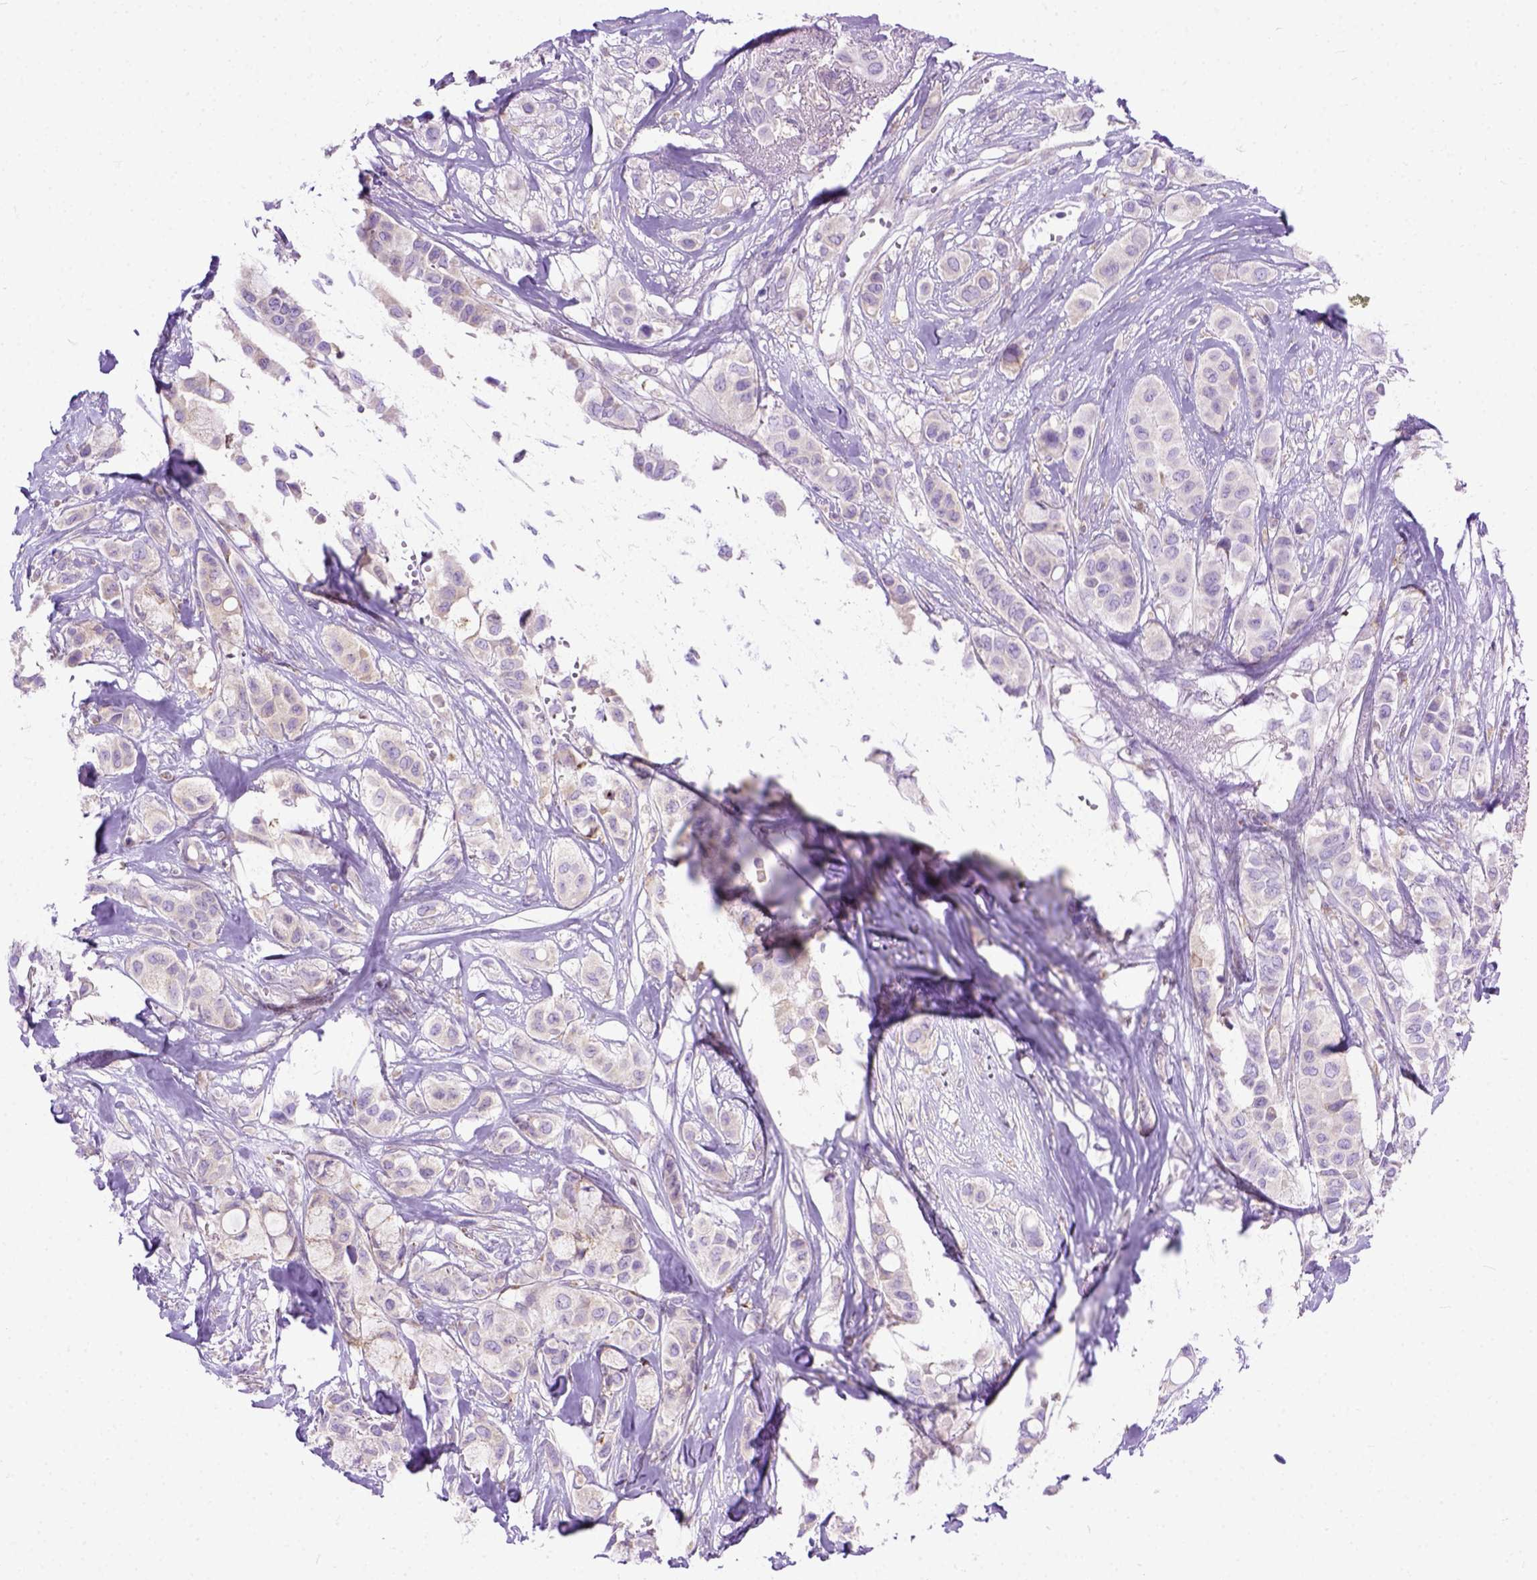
{"staining": {"intensity": "weak", "quantity": "<25%", "location": "cytoplasmic/membranous"}, "tissue": "breast cancer", "cell_type": "Tumor cells", "image_type": "cancer", "snomed": [{"axis": "morphology", "description": "Duct carcinoma"}, {"axis": "topography", "description": "Breast"}], "caption": "Immunohistochemistry (IHC) micrograph of breast invasive ductal carcinoma stained for a protein (brown), which exhibits no positivity in tumor cells. Brightfield microscopy of immunohistochemistry (IHC) stained with DAB (3,3'-diaminobenzidine) (brown) and hematoxylin (blue), captured at high magnification.", "gene": "PLK4", "patient": {"sex": "female", "age": 85}}